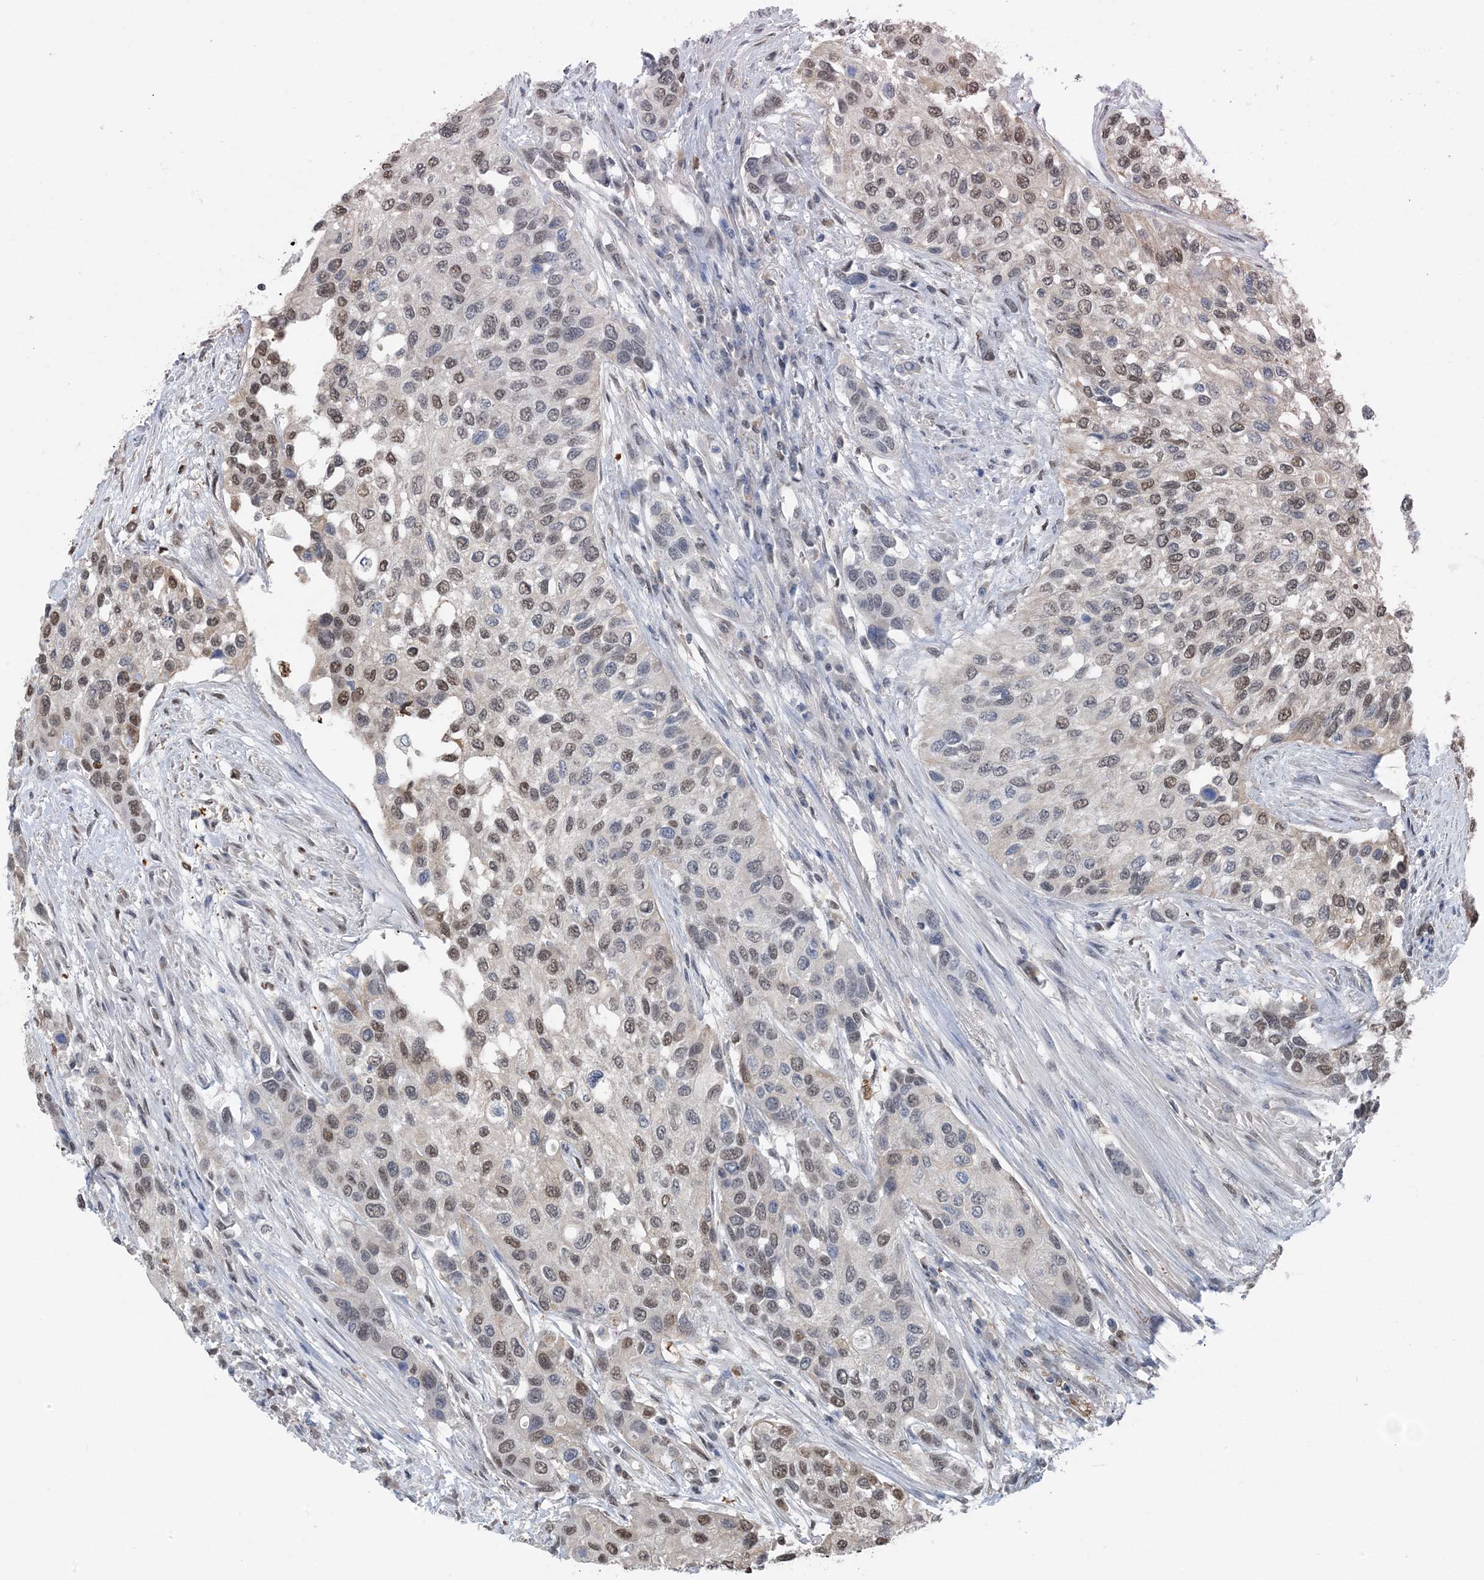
{"staining": {"intensity": "moderate", "quantity": "25%-75%", "location": "nuclear"}, "tissue": "urothelial cancer", "cell_type": "Tumor cells", "image_type": "cancer", "snomed": [{"axis": "morphology", "description": "Normal tissue, NOS"}, {"axis": "morphology", "description": "Urothelial carcinoma, High grade"}, {"axis": "topography", "description": "Vascular tissue"}, {"axis": "topography", "description": "Urinary bladder"}], "caption": "Urothelial carcinoma (high-grade) stained with a protein marker exhibits moderate staining in tumor cells.", "gene": "HIKESHI", "patient": {"sex": "female", "age": 56}}